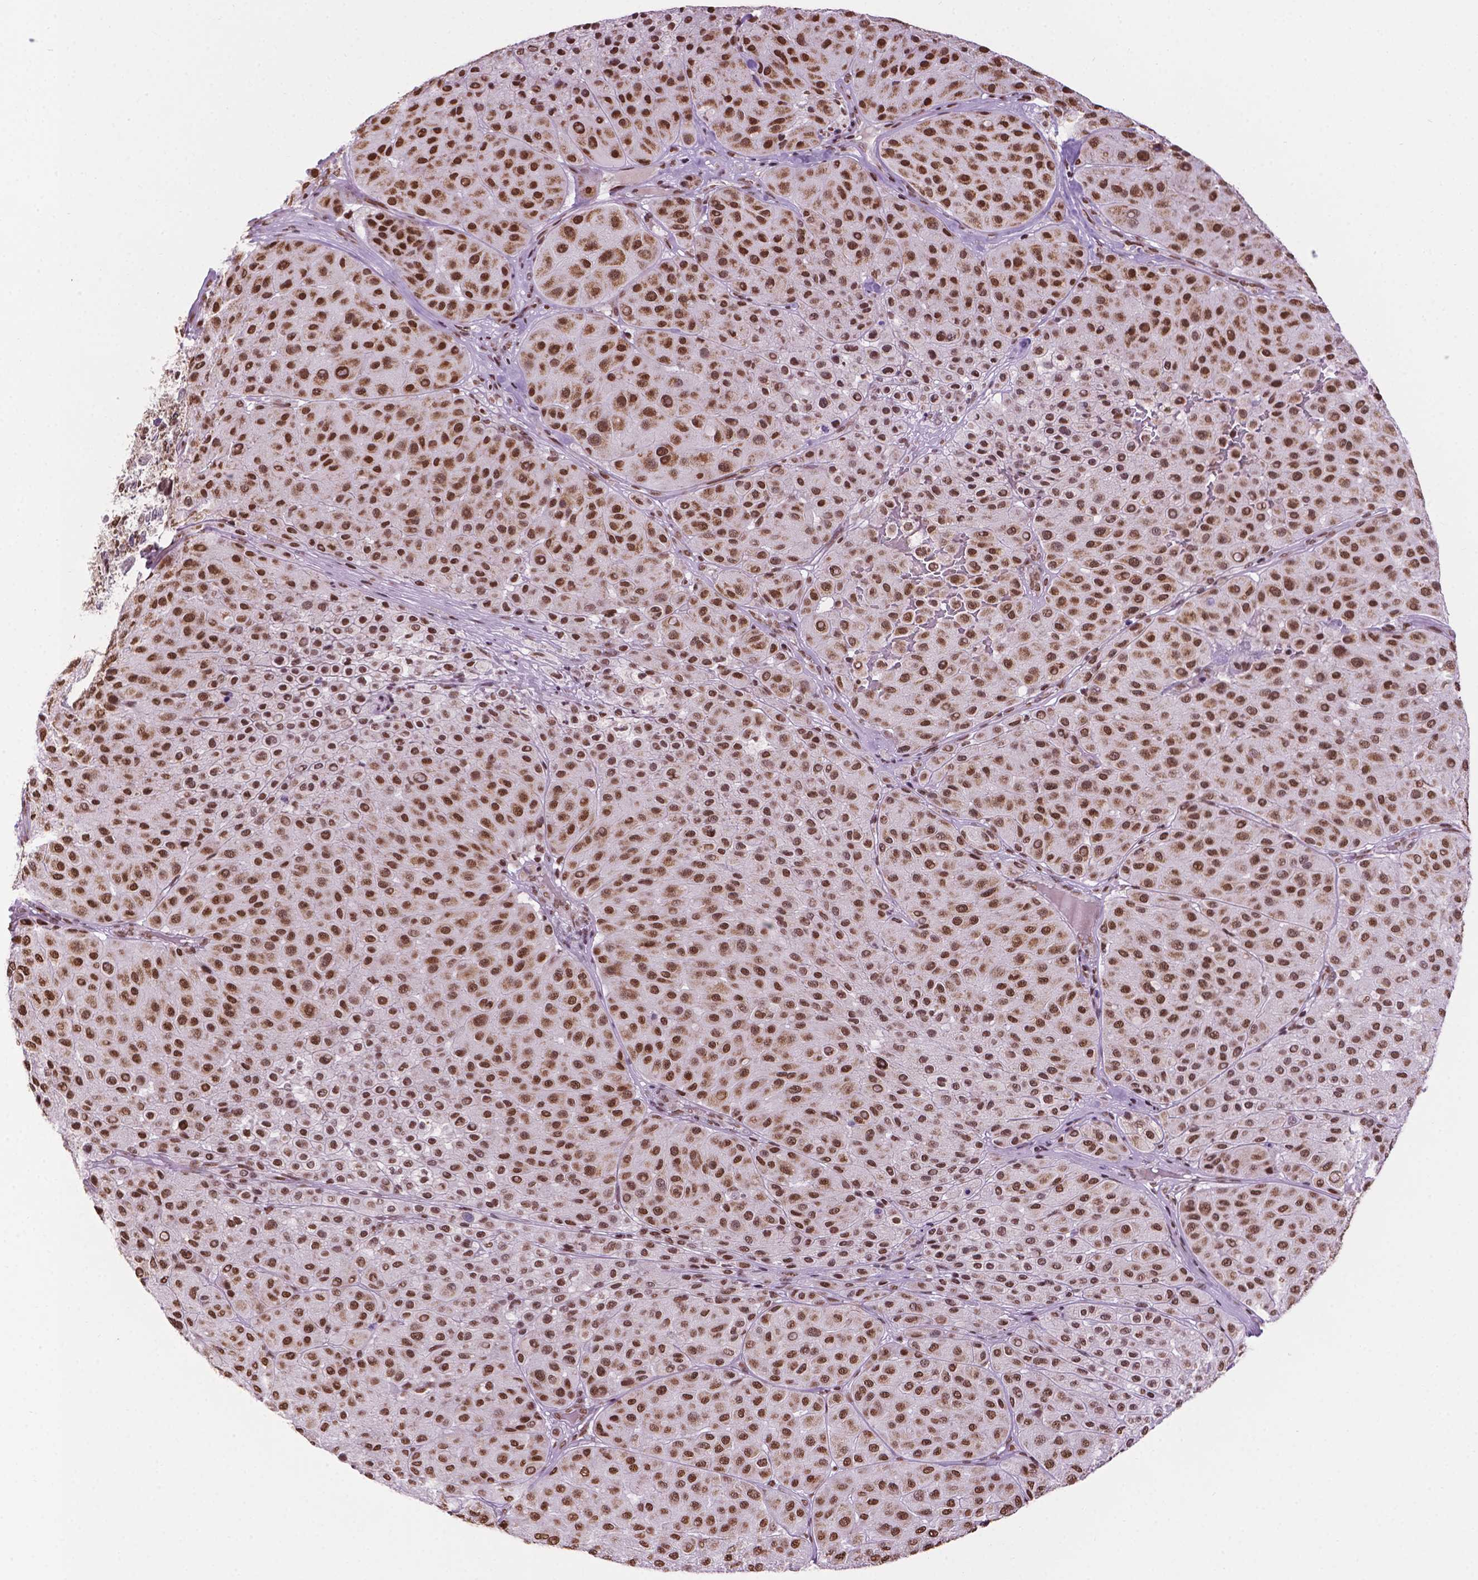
{"staining": {"intensity": "strong", "quantity": ">75%", "location": "nuclear"}, "tissue": "melanoma", "cell_type": "Tumor cells", "image_type": "cancer", "snomed": [{"axis": "morphology", "description": "Malignant melanoma, Metastatic site"}, {"axis": "topography", "description": "Smooth muscle"}], "caption": "Immunohistochemical staining of human malignant melanoma (metastatic site) exhibits high levels of strong nuclear protein positivity in approximately >75% of tumor cells.", "gene": "COL23A1", "patient": {"sex": "male", "age": 41}}